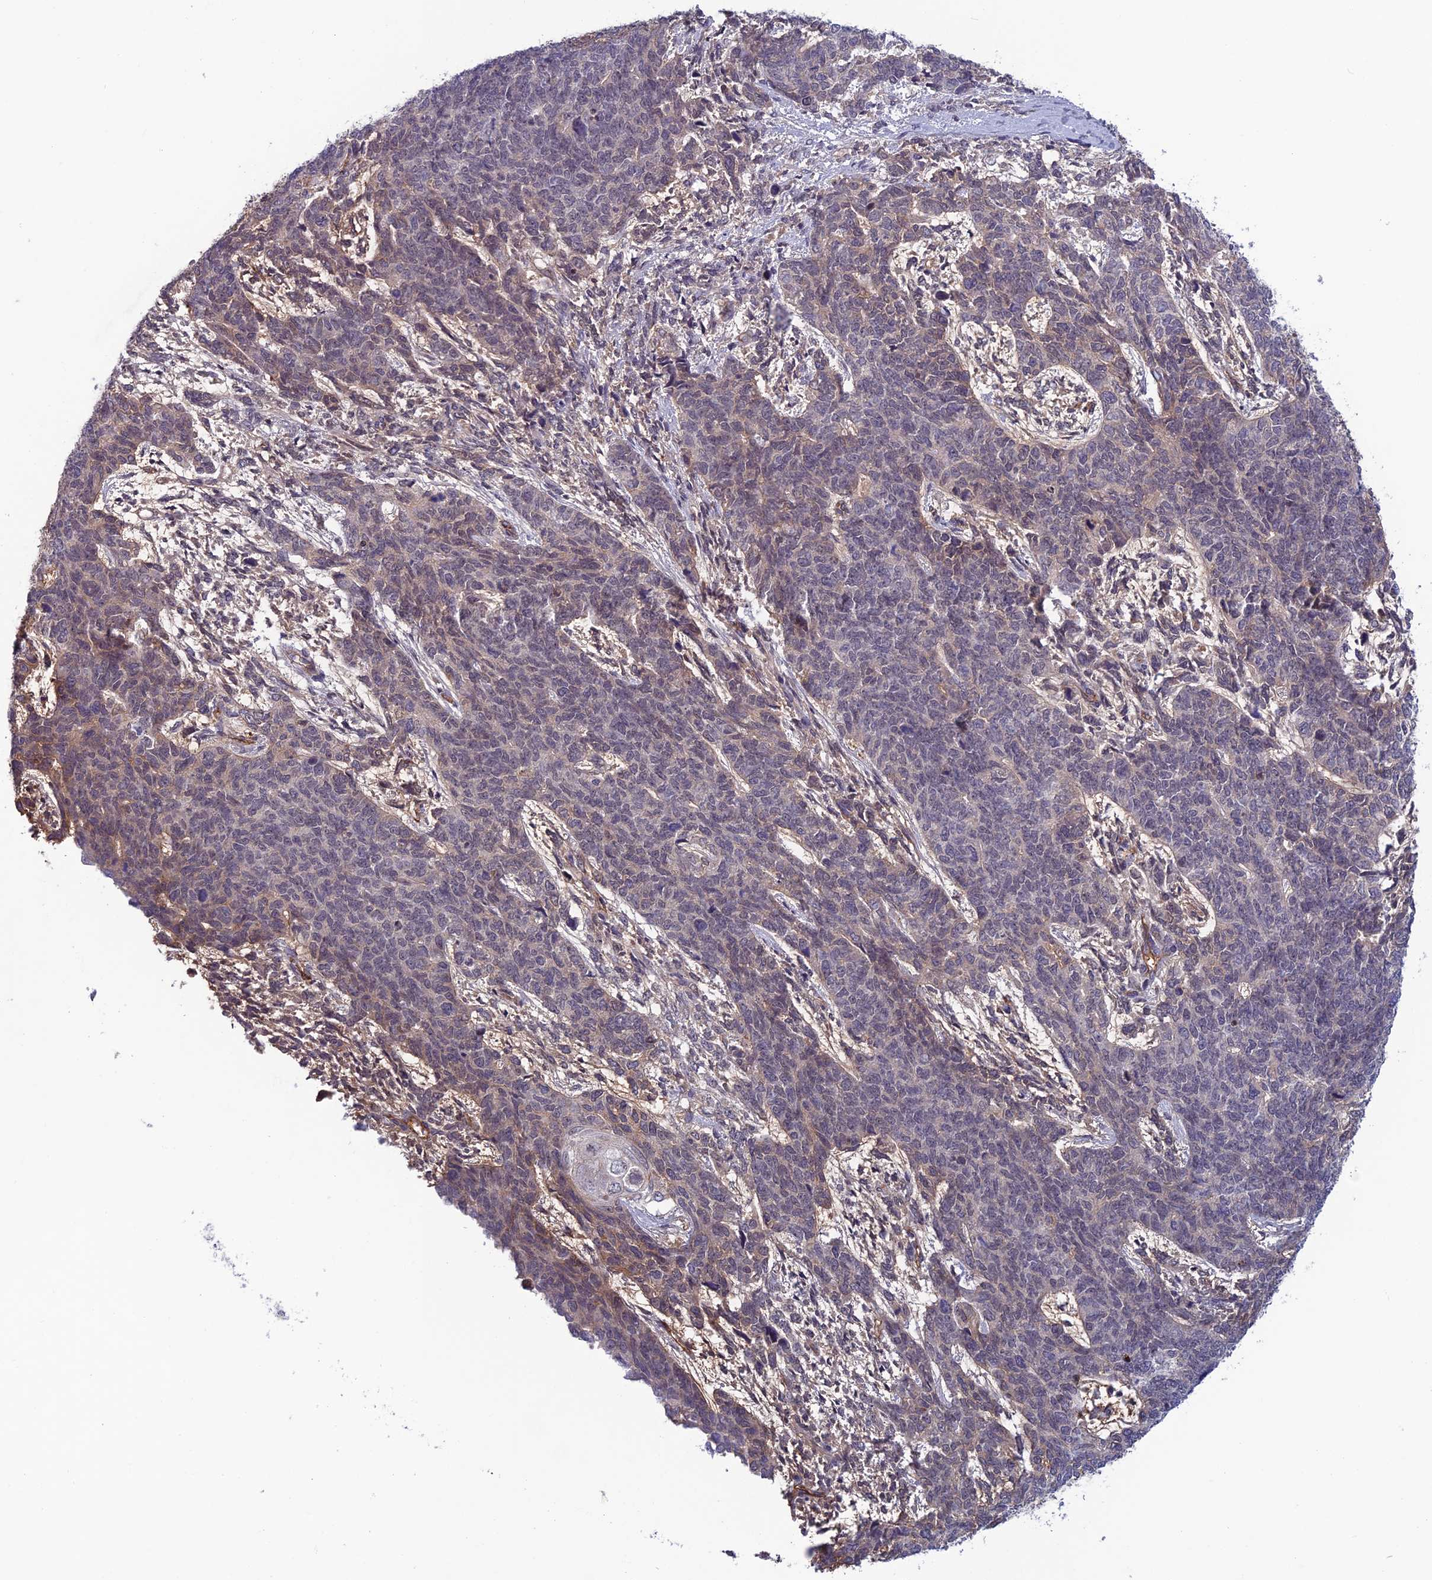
{"staining": {"intensity": "weak", "quantity": "<25%", "location": "cytoplasmic/membranous"}, "tissue": "cervical cancer", "cell_type": "Tumor cells", "image_type": "cancer", "snomed": [{"axis": "morphology", "description": "Squamous cell carcinoma, NOS"}, {"axis": "topography", "description": "Cervix"}], "caption": "Immunohistochemistry (IHC) micrograph of squamous cell carcinoma (cervical) stained for a protein (brown), which displays no positivity in tumor cells. (DAB IHC, high magnification).", "gene": "FKBPL", "patient": {"sex": "female", "age": 63}}